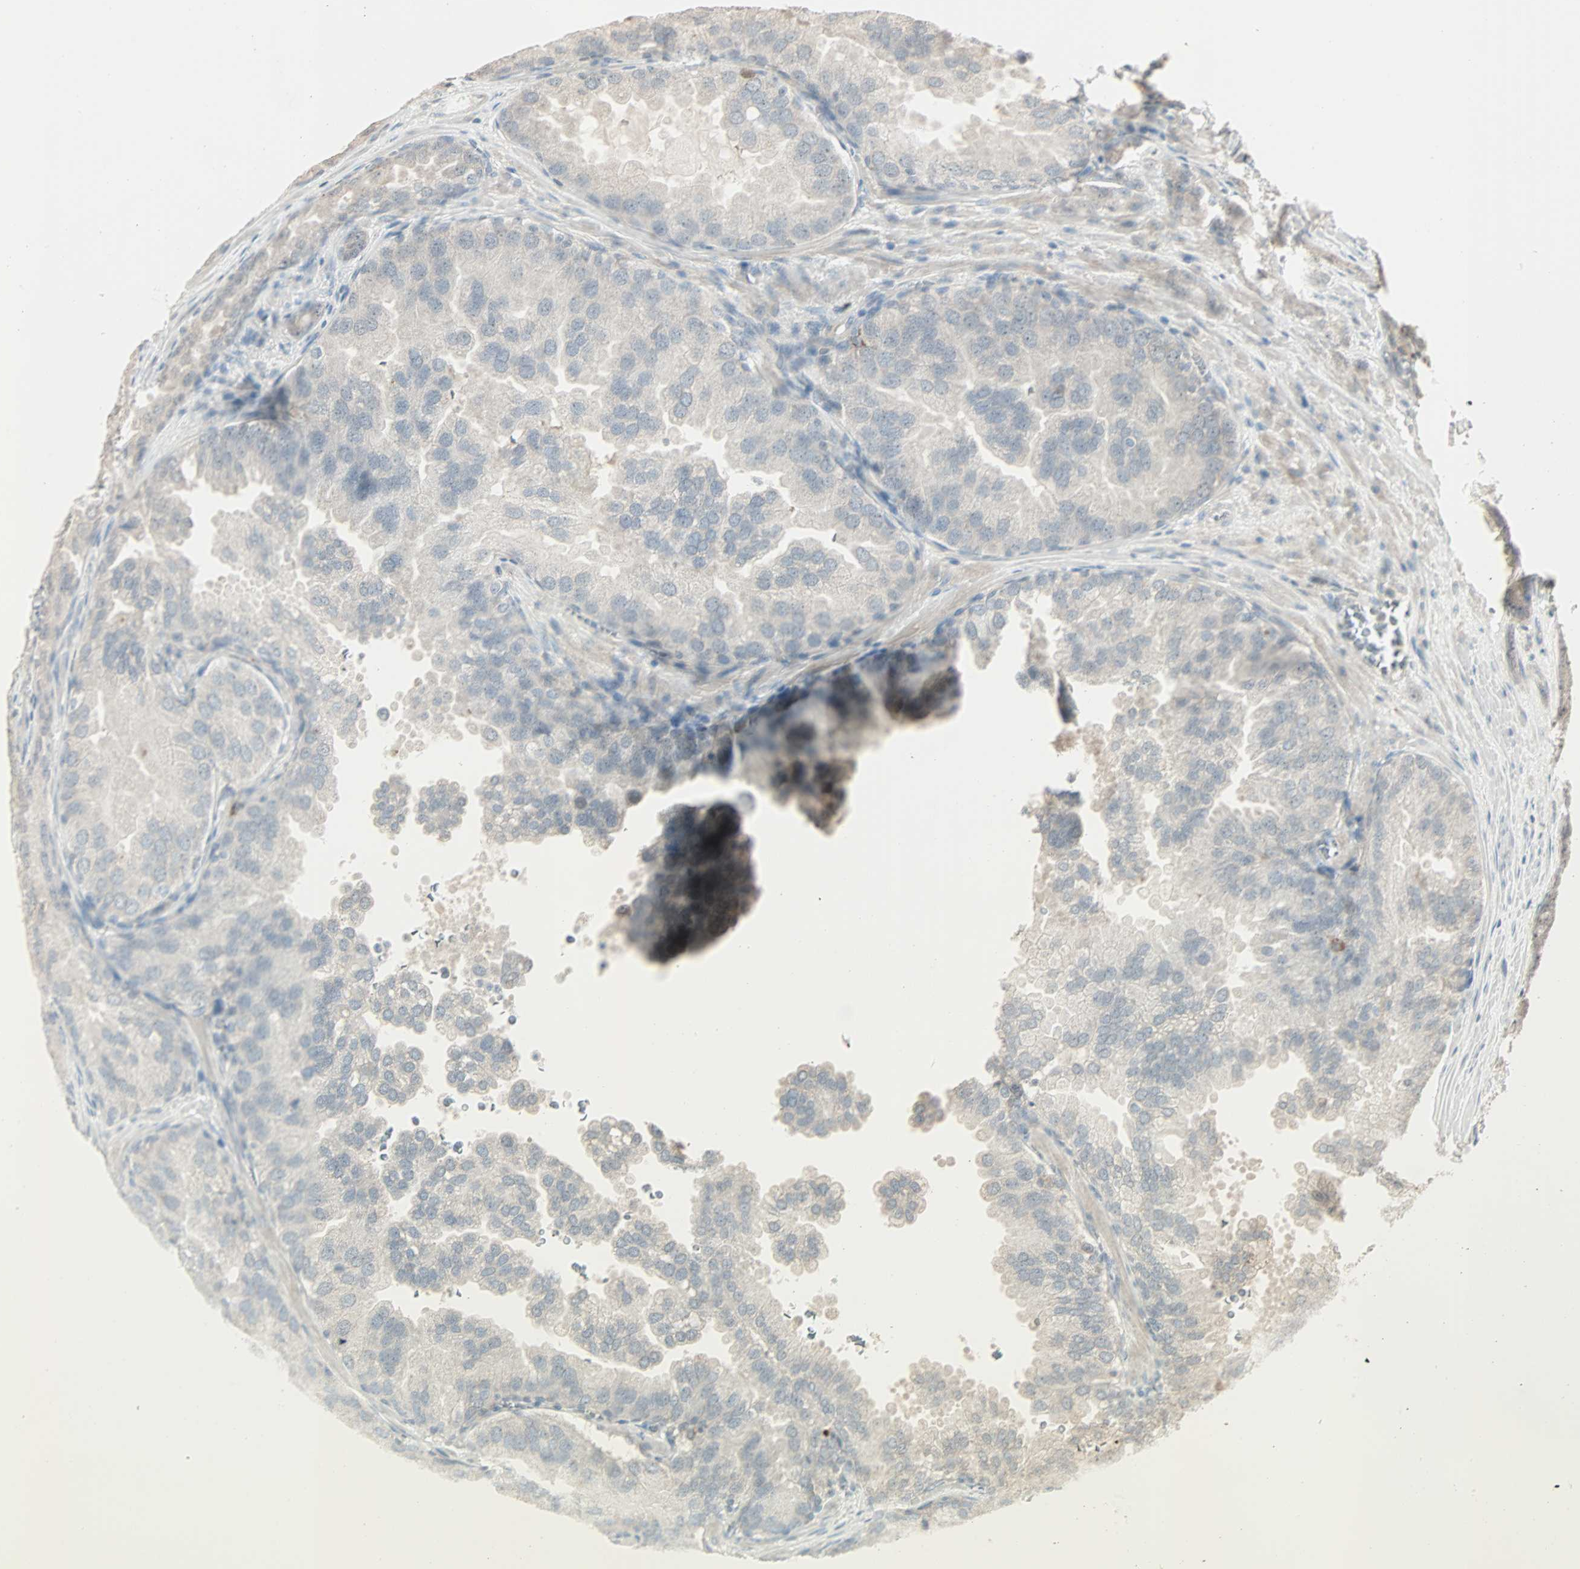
{"staining": {"intensity": "moderate", "quantity": "25%-75%", "location": "nuclear"}, "tissue": "prostate cancer", "cell_type": "Tumor cells", "image_type": "cancer", "snomed": [{"axis": "morphology", "description": "Adenocarcinoma, High grade"}, {"axis": "topography", "description": "Prostate"}], "caption": "Adenocarcinoma (high-grade) (prostate) stained with DAB immunohistochemistry (IHC) exhibits medium levels of moderate nuclear positivity in approximately 25%-75% of tumor cells. The staining was performed using DAB, with brown indicating positive protein expression. Nuclei are stained blue with hematoxylin.", "gene": "KDM4A", "patient": {"sex": "male", "age": 64}}